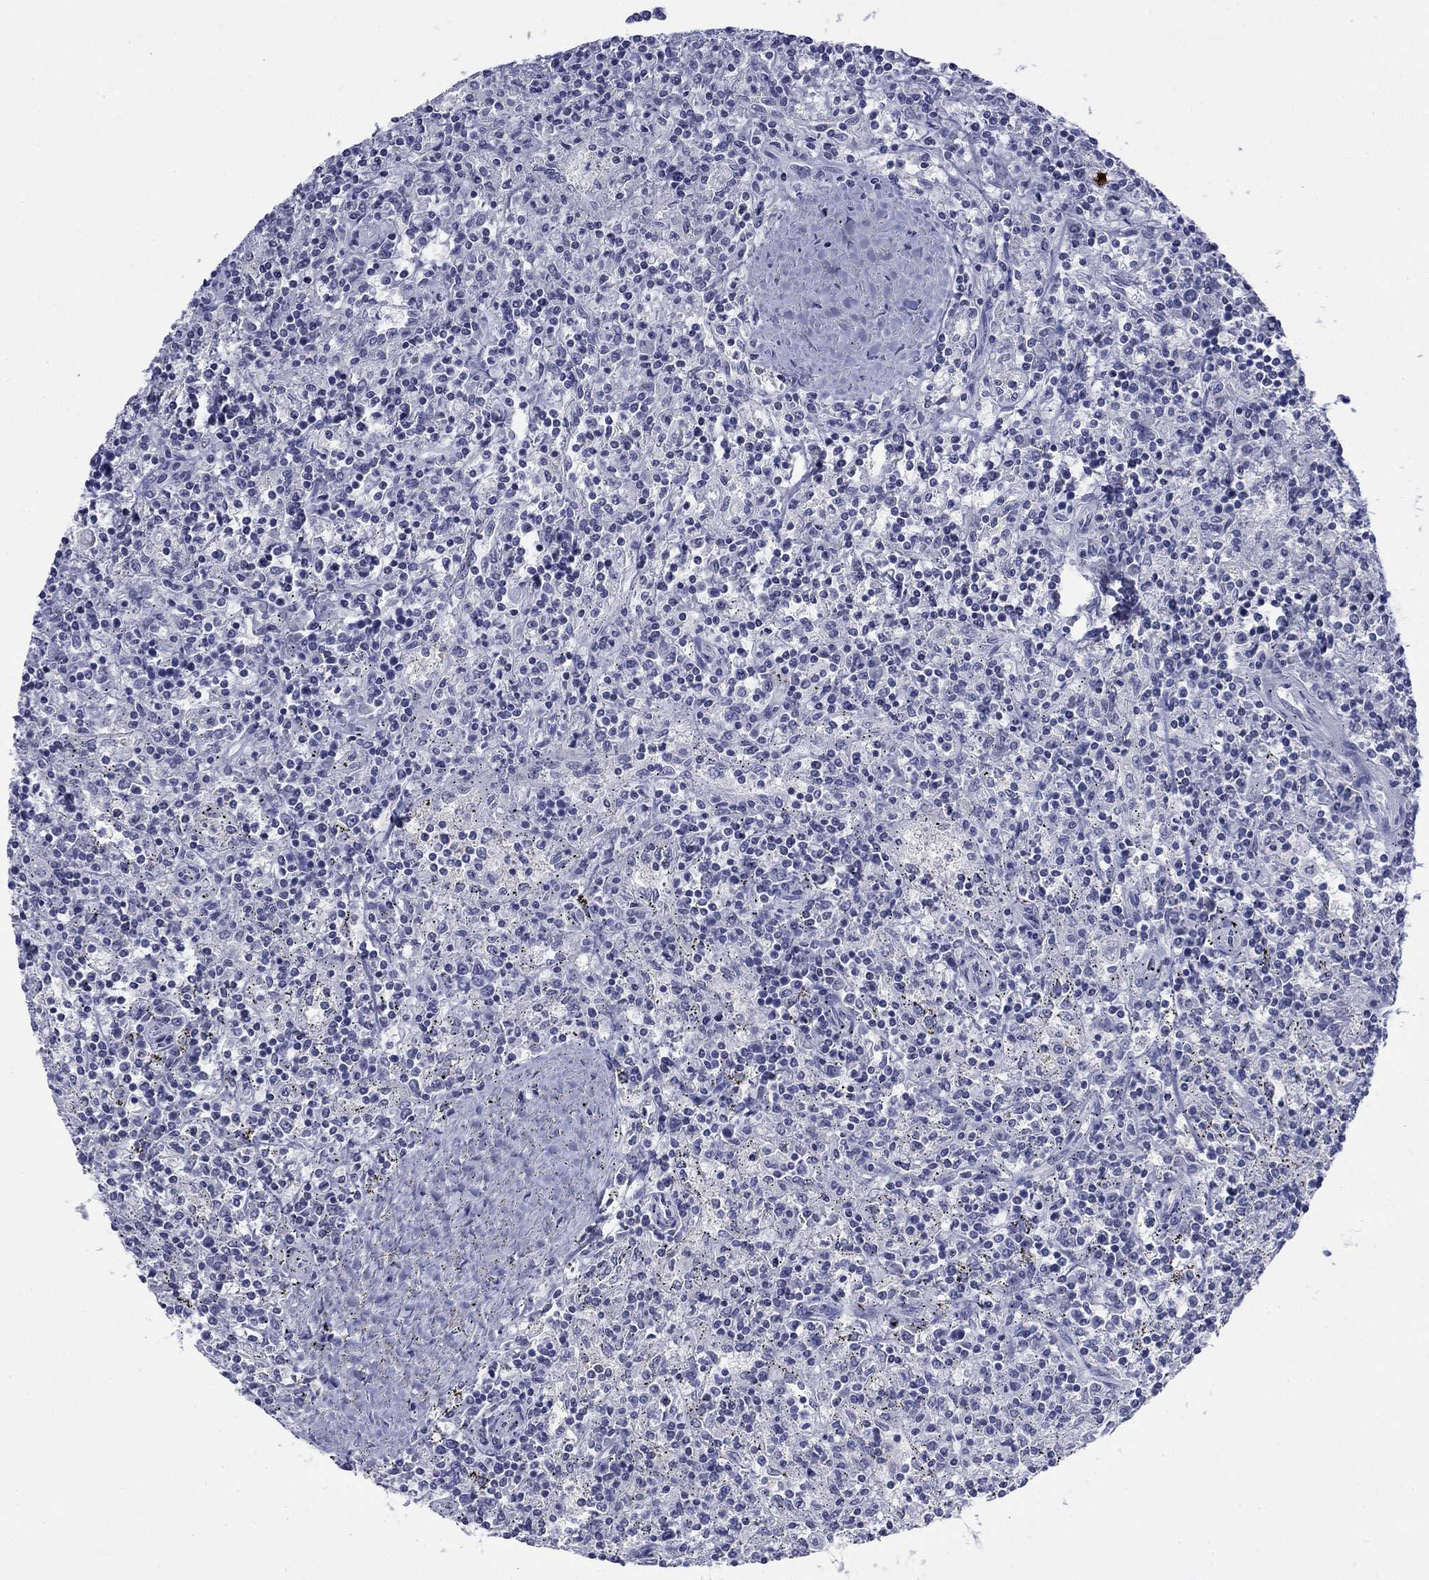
{"staining": {"intensity": "negative", "quantity": "none", "location": "none"}, "tissue": "lymphoma", "cell_type": "Tumor cells", "image_type": "cancer", "snomed": [{"axis": "morphology", "description": "Malignant lymphoma, non-Hodgkin's type, Low grade"}, {"axis": "topography", "description": "Spleen"}], "caption": "There is no significant positivity in tumor cells of lymphoma.", "gene": "IGF2BP3", "patient": {"sex": "male", "age": 62}}